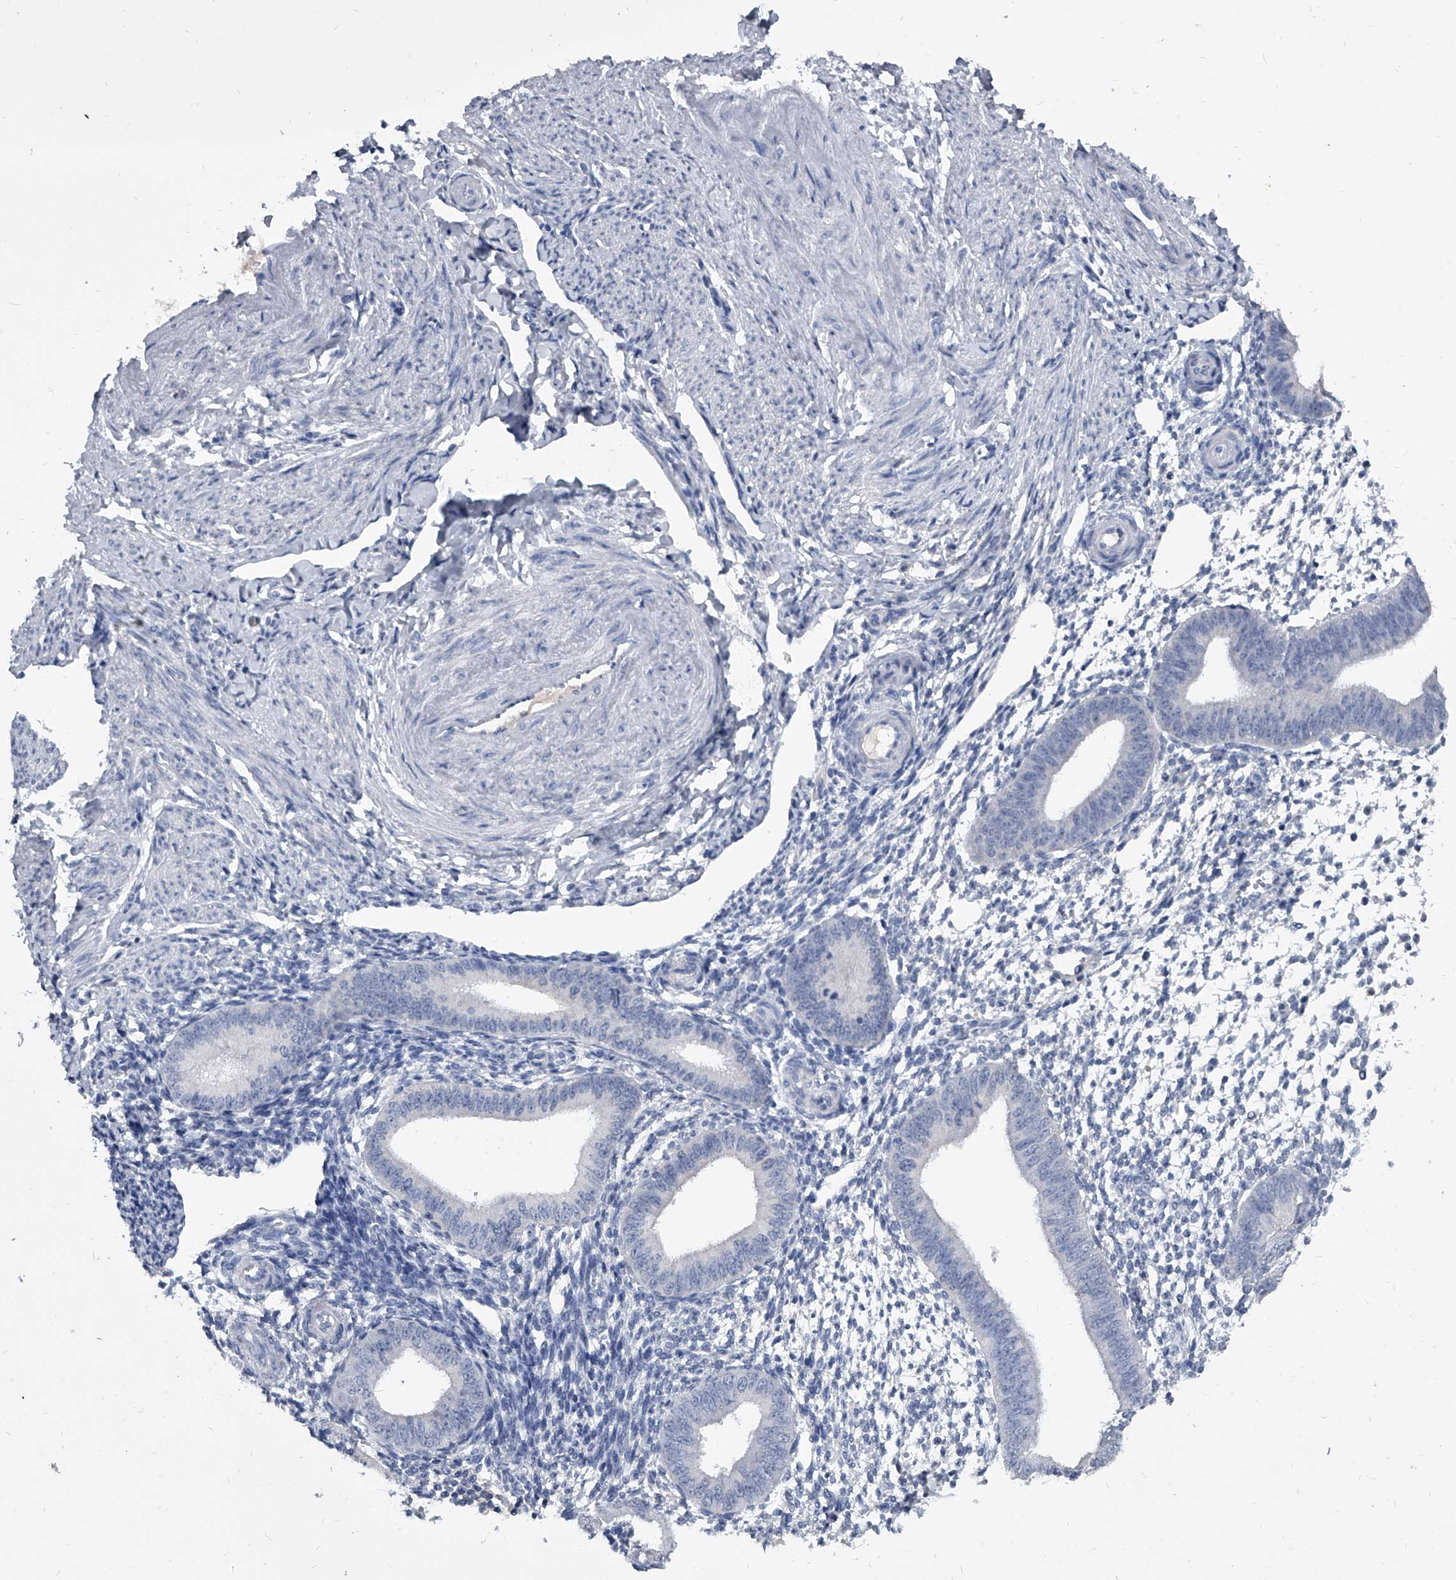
{"staining": {"intensity": "negative", "quantity": "none", "location": "none"}, "tissue": "endometrium", "cell_type": "Cells in endometrial stroma", "image_type": "normal", "snomed": [{"axis": "morphology", "description": "Normal tissue, NOS"}, {"axis": "topography", "description": "Uterus"}, {"axis": "topography", "description": "Endometrium"}], "caption": "Immunohistochemistry (IHC) of unremarkable endometrium demonstrates no staining in cells in endometrial stroma. The staining was performed using DAB (3,3'-diaminobenzidine) to visualize the protein expression in brown, while the nuclei were stained in blue with hematoxylin (Magnification: 20x).", "gene": "BCAS1", "patient": {"sex": "female", "age": 48}}